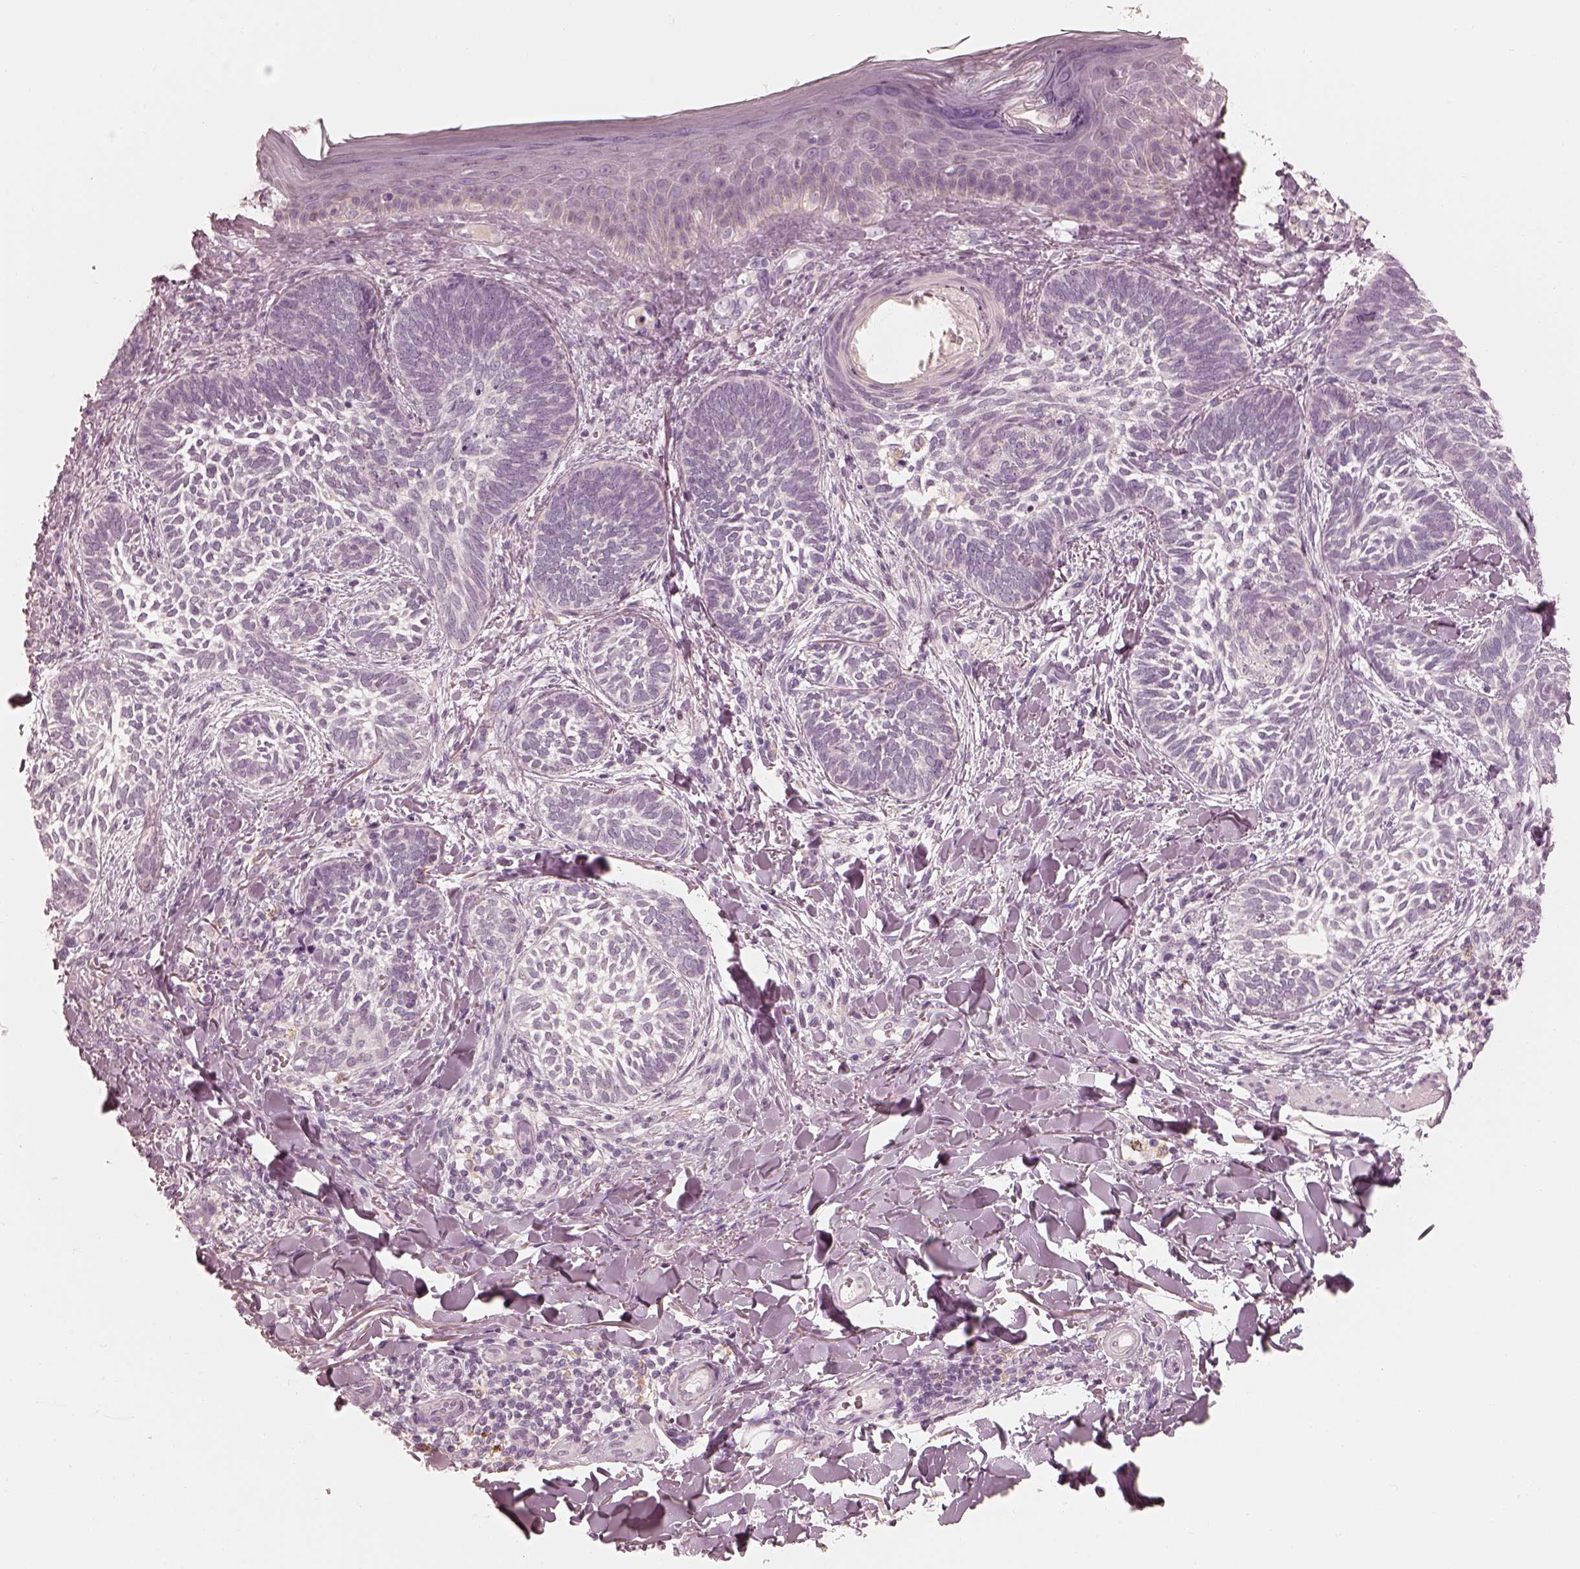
{"staining": {"intensity": "negative", "quantity": "none", "location": "none"}, "tissue": "skin cancer", "cell_type": "Tumor cells", "image_type": "cancer", "snomed": [{"axis": "morphology", "description": "Normal tissue, NOS"}, {"axis": "morphology", "description": "Basal cell carcinoma"}, {"axis": "topography", "description": "Skin"}], "caption": "The photomicrograph displays no significant staining in tumor cells of skin cancer.", "gene": "CALR3", "patient": {"sex": "male", "age": 46}}